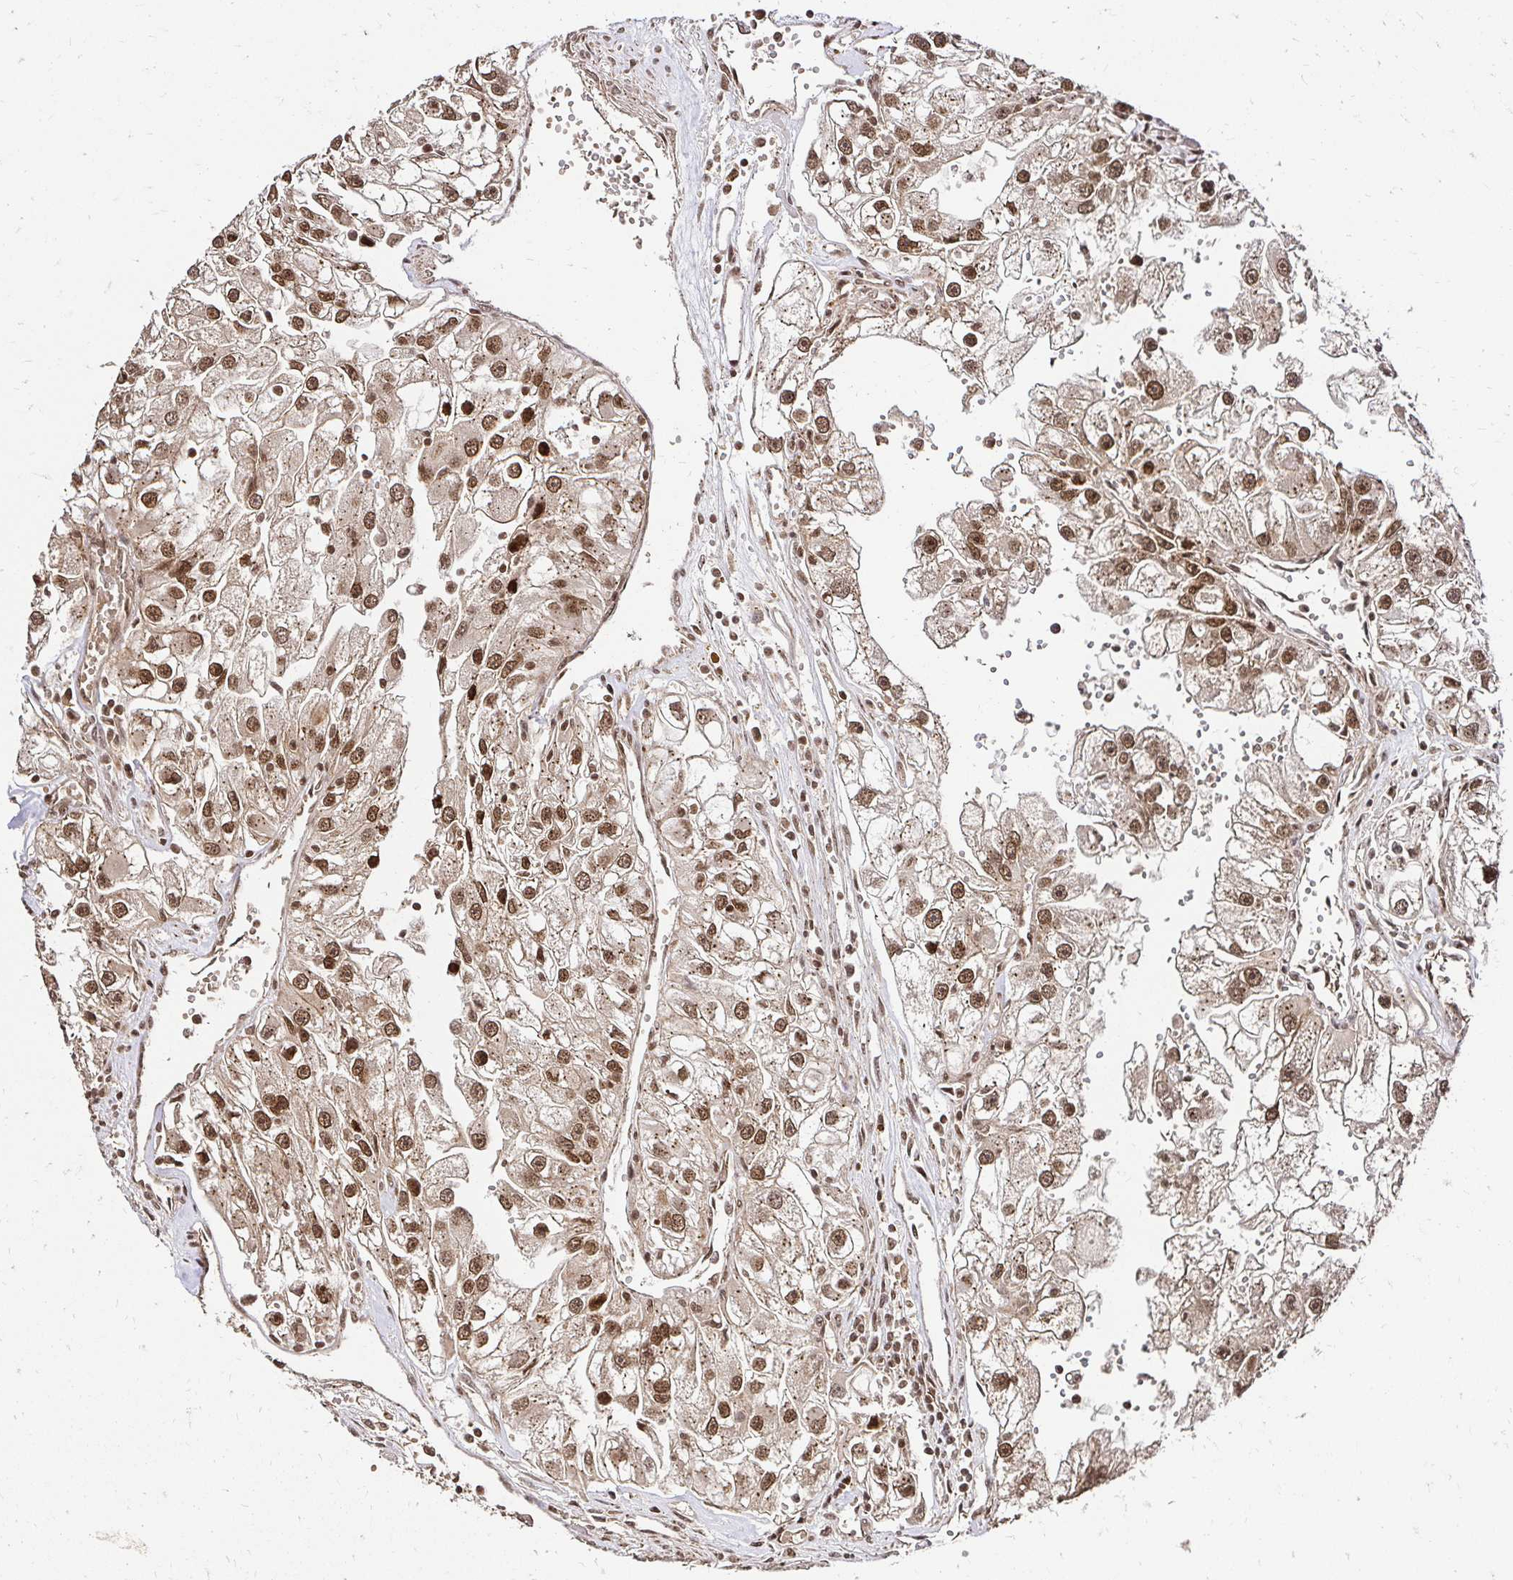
{"staining": {"intensity": "moderate", "quantity": ">75%", "location": "nuclear"}, "tissue": "renal cancer", "cell_type": "Tumor cells", "image_type": "cancer", "snomed": [{"axis": "morphology", "description": "Adenocarcinoma, NOS"}, {"axis": "topography", "description": "Kidney"}], "caption": "Renal adenocarcinoma stained with DAB (3,3'-diaminobenzidine) immunohistochemistry (IHC) demonstrates medium levels of moderate nuclear positivity in approximately >75% of tumor cells.", "gene": "GLYR1", "patient": {"sex": "male", "age": 63}}